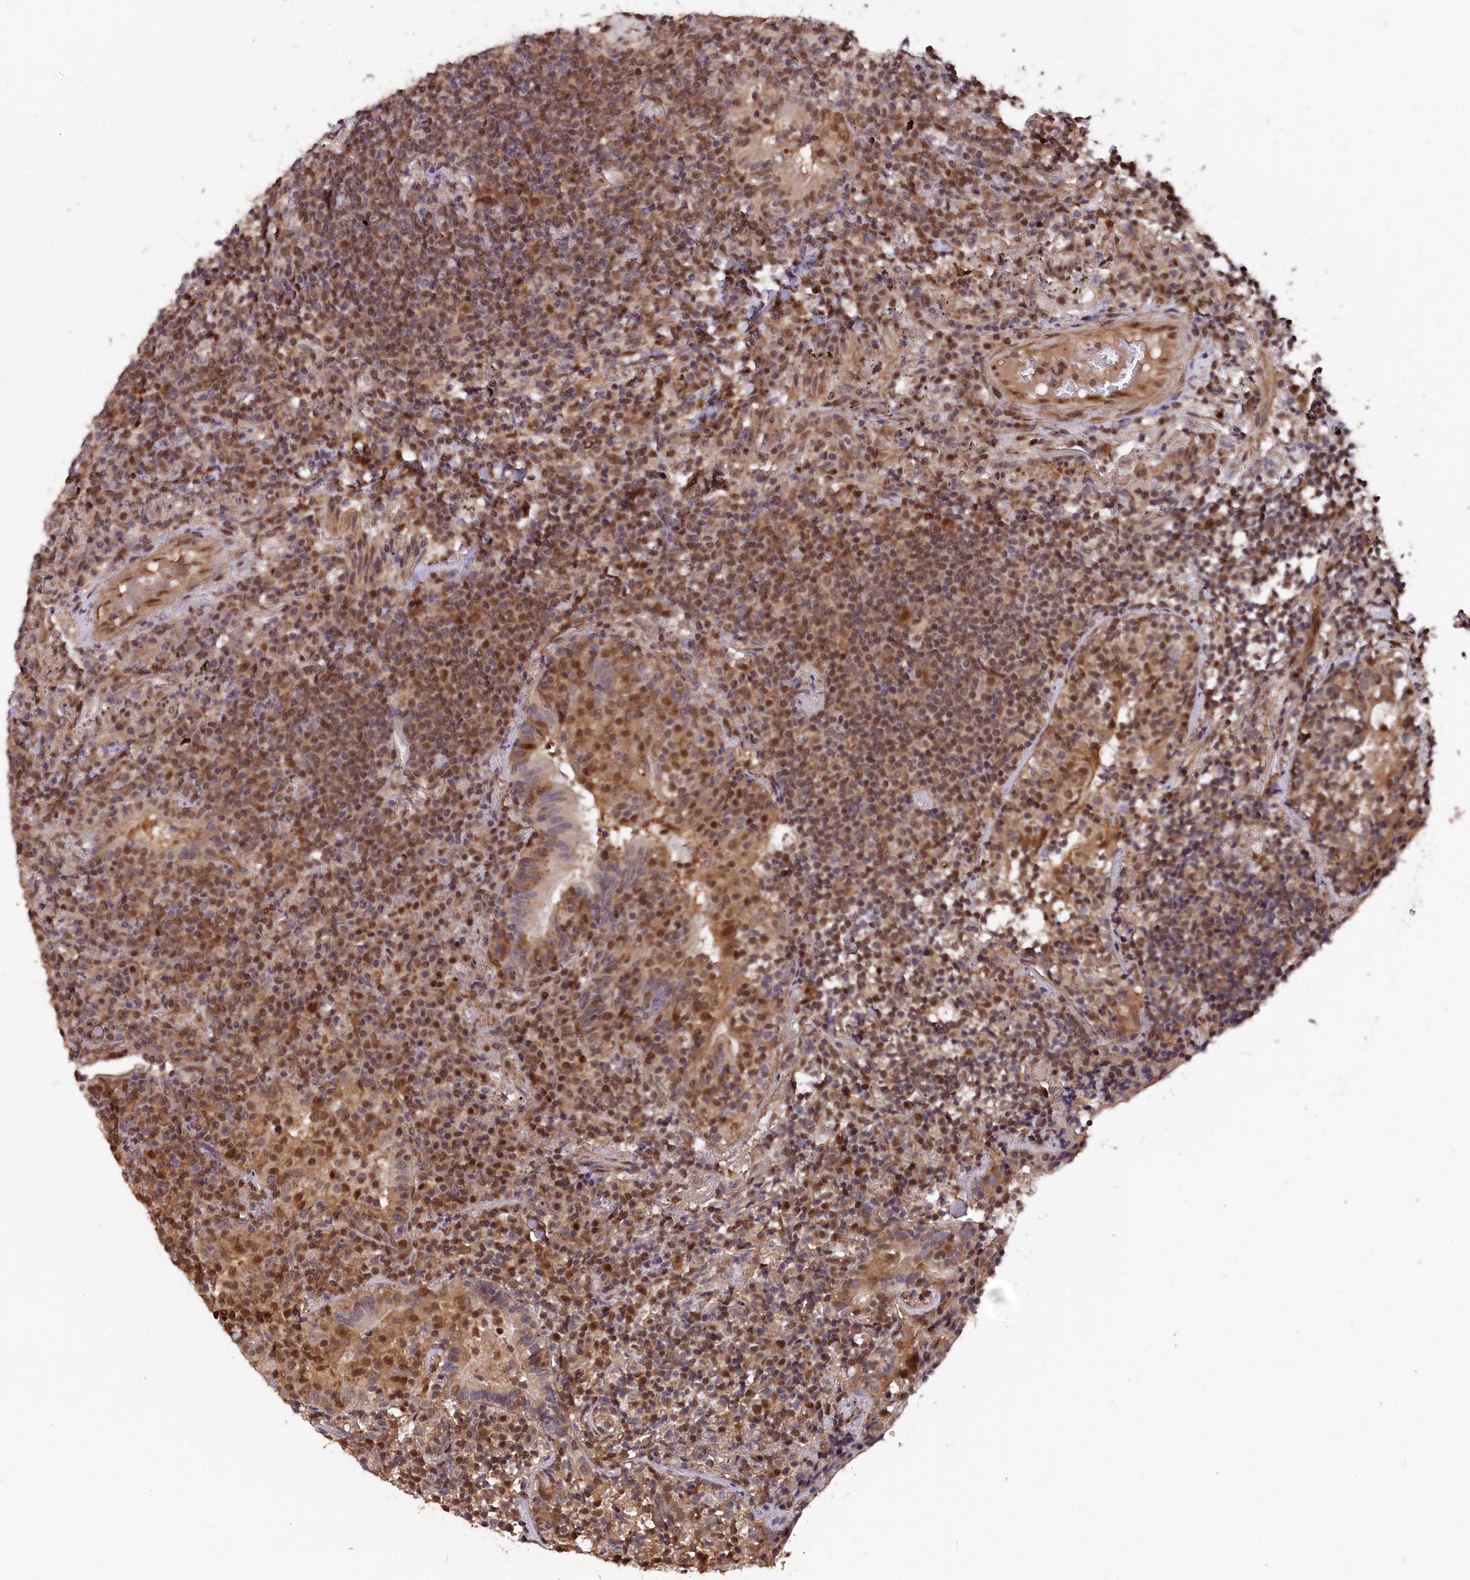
{"staining": {"intensity": "moderate", "quantity": "25%-75%", "location": "nuclear"}, "tissue": "lymphoma", "cell_type": "Tumor cells", "image_type": "cancer", "snomed": [{"axis": "morphology", "description": "Malignant lymphoma, non-Hodgkin's type, Low grade"}, {"axis": "topography", "description": "Lung"}], "caption": "Lymphoma stained with a protein marker exhibits moderate staining in tumor cells.", "gene": "ADRM1", "patient": {"sex": "female", "age": 71}}